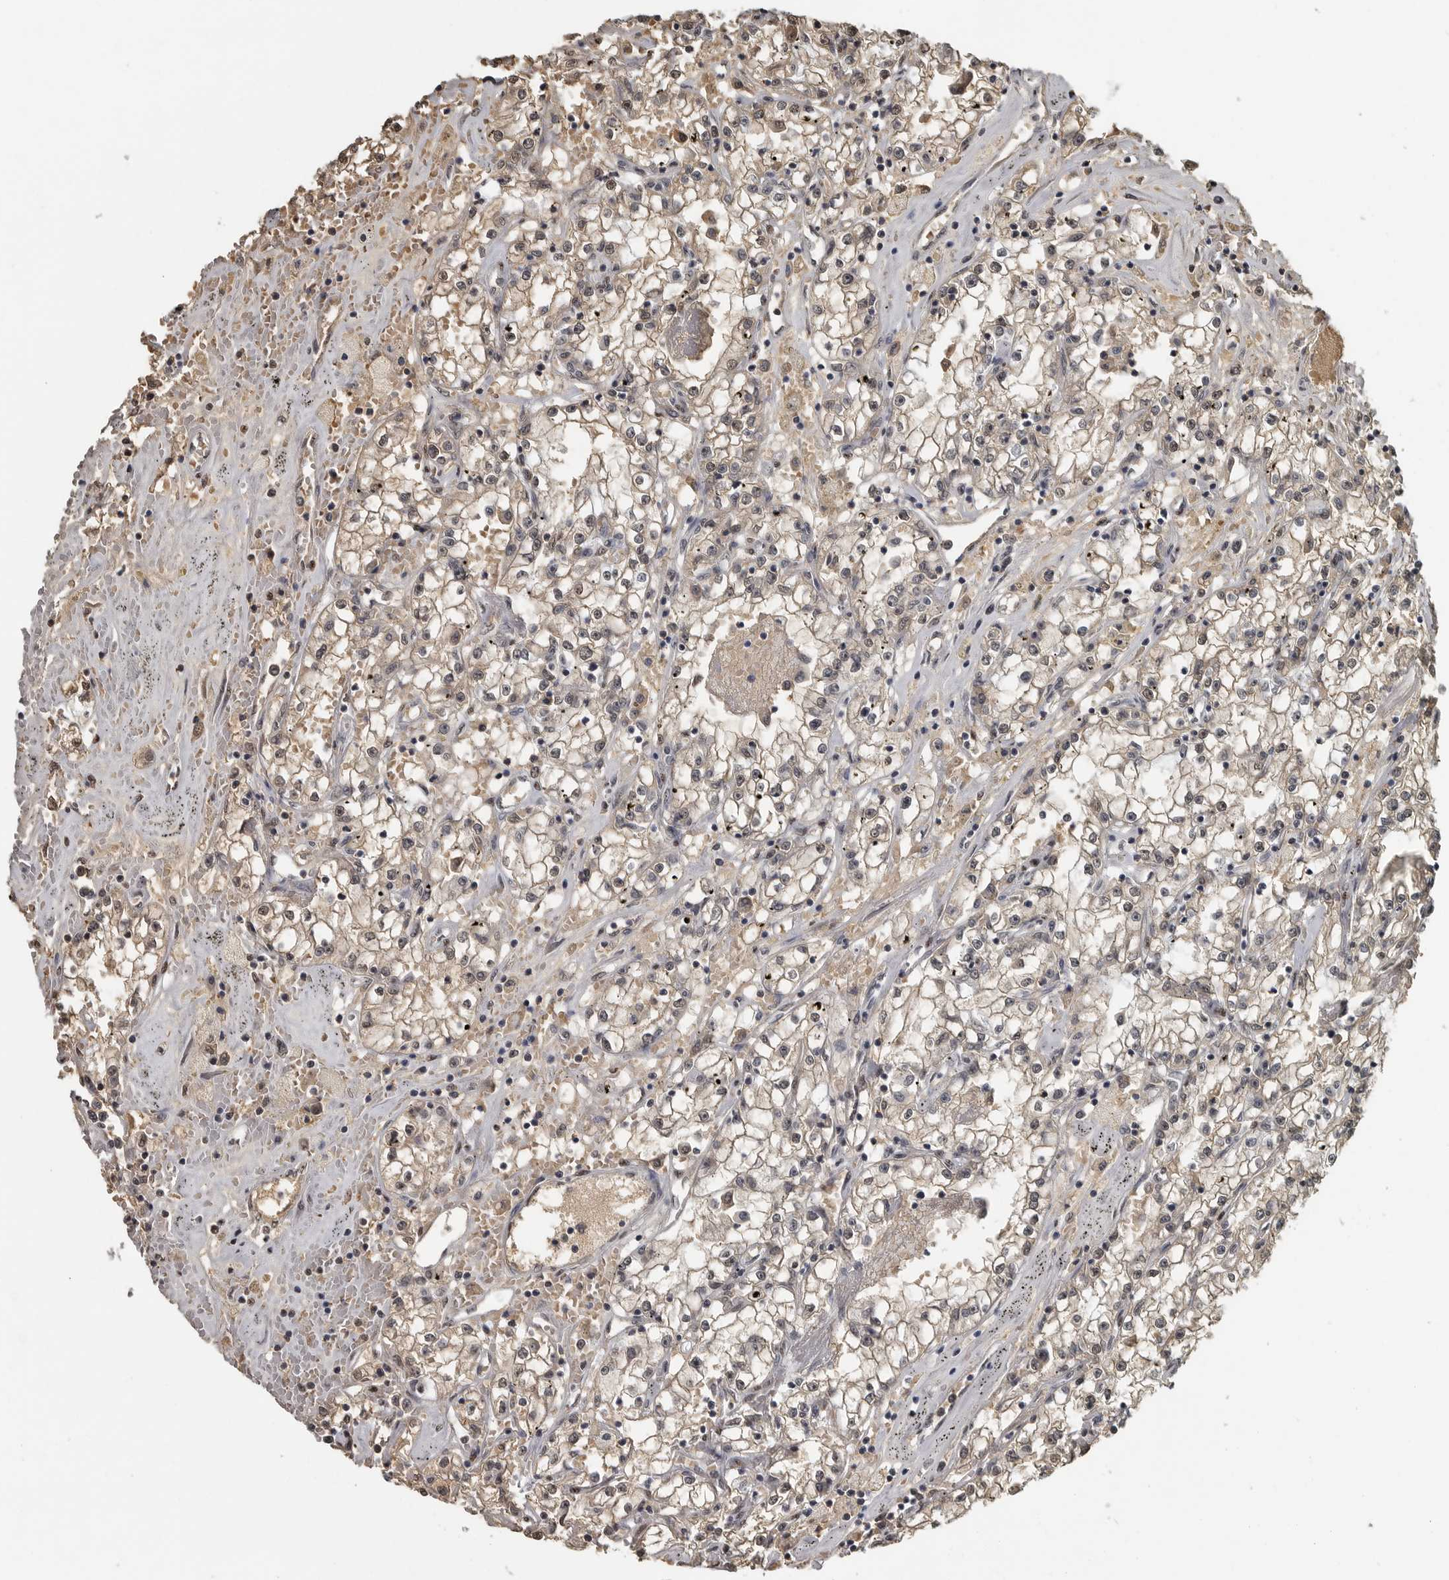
{"staining": {"intensity": "weak", "quantity": "<25%", "location": "nuclear"}, "tissue": "renal cancer", "cell_type": "Tumor cells", "image_type": "cancer", "snomed": [{"axis": "morphology", "description": "Adenocarcinoma, NOS"}, {"axis": "topography", "description": "Kidney"}], "caption": "This is an immunohistochemistry histopathology image of adenocarcinoma (renal). There is no positivity in tumor cells.", "gene": "TGS1", "patient": {"sex": "male", "age": 56}}